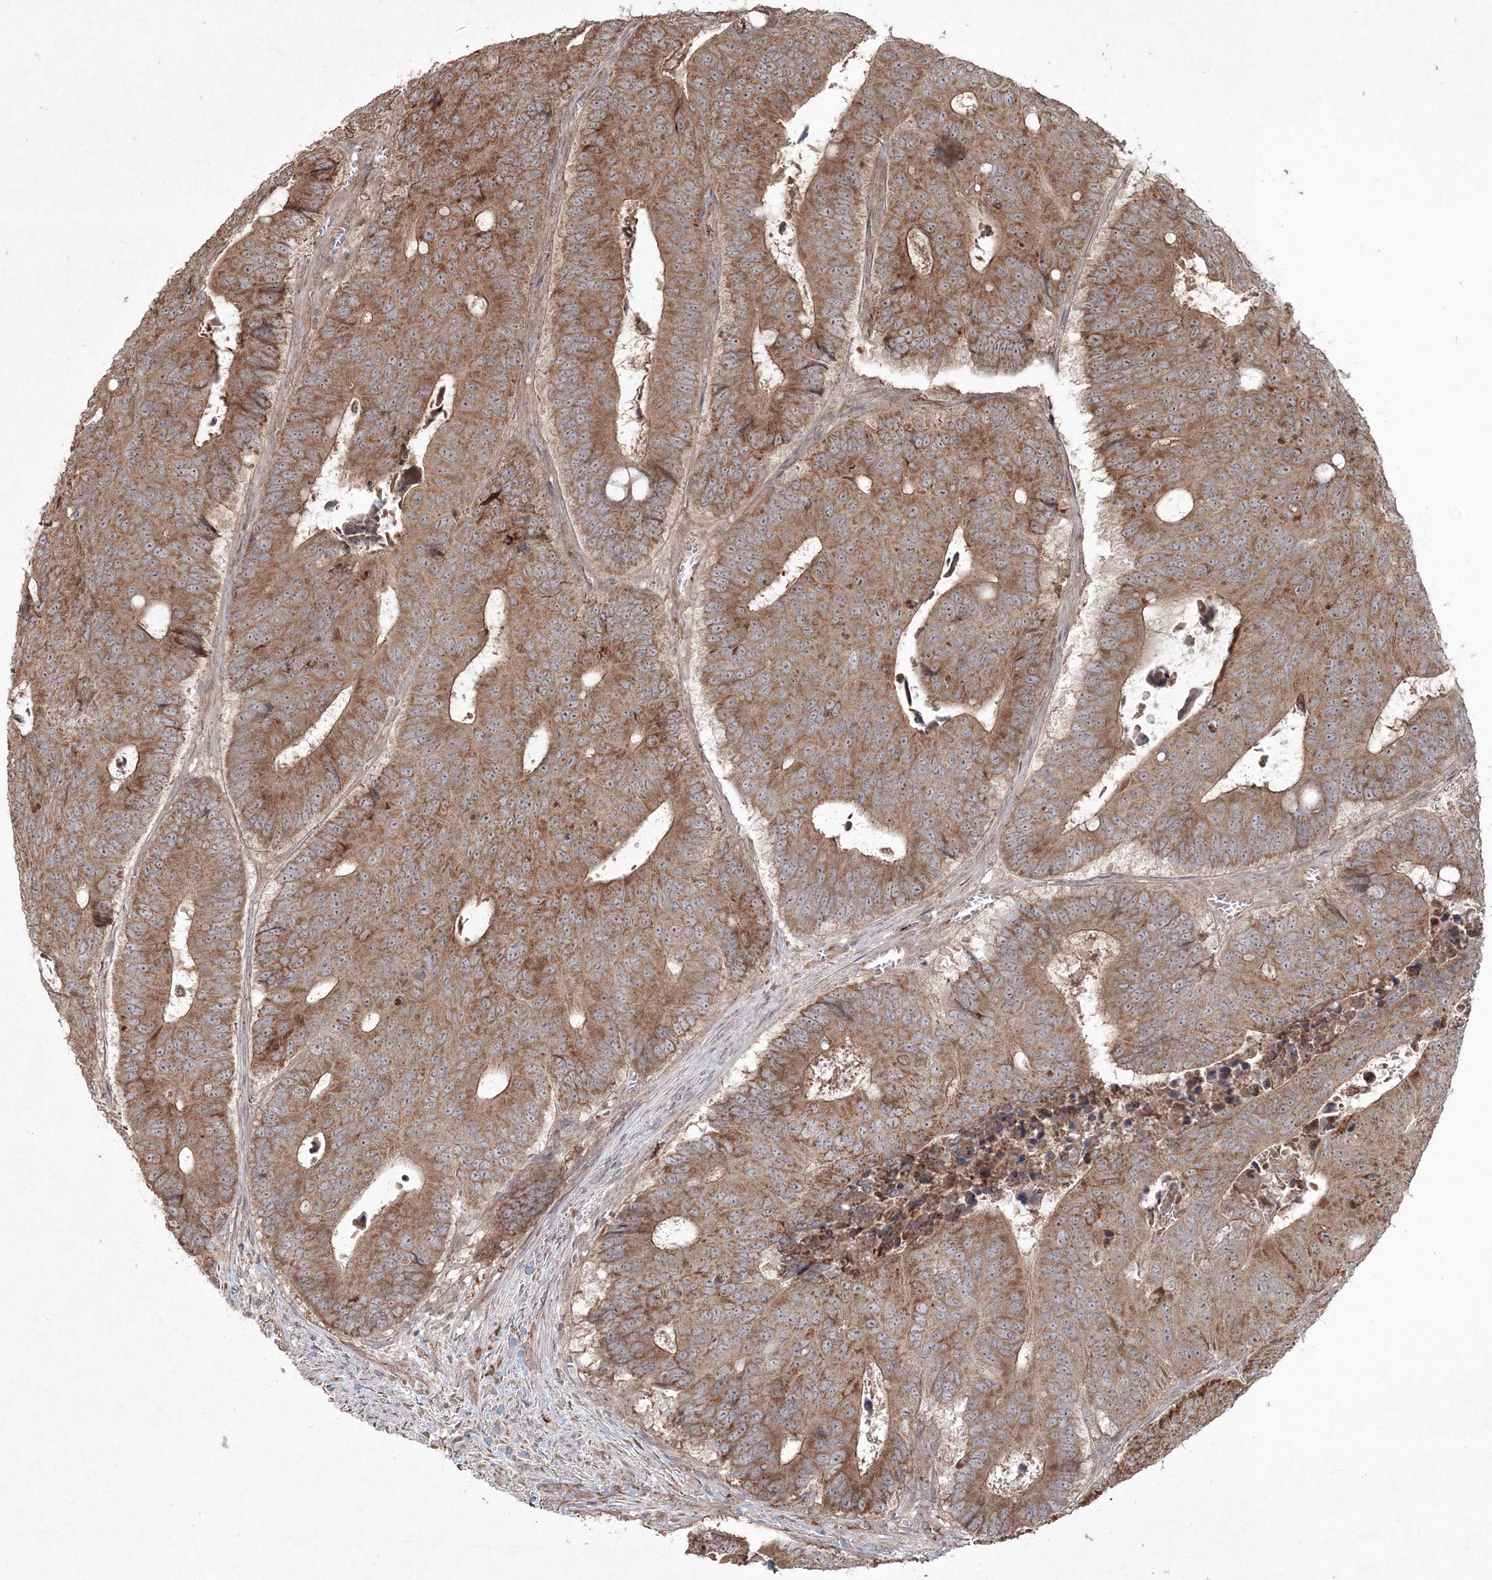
{"staining": {"intensity": "moderate", "quantity": ">75%", "location": "cytoplasmic/membranous"}, "tissue": "colorectal cancer", "cell_type": "Tumor cells", "image_type": "cancer", "snomed": [{"axis": "morphology", "description": "Adenocarcinoma, NOS"}, {"axis": "topography", "description": "Colon"}], "caption": "Colorectal adenocarcinoma stained for a protein demonstrates moderate cytoplasmic/membranous positivity in tumor cells.", "gene": "ANAPC16", "patient": {"sex": "male", "age": 87}}